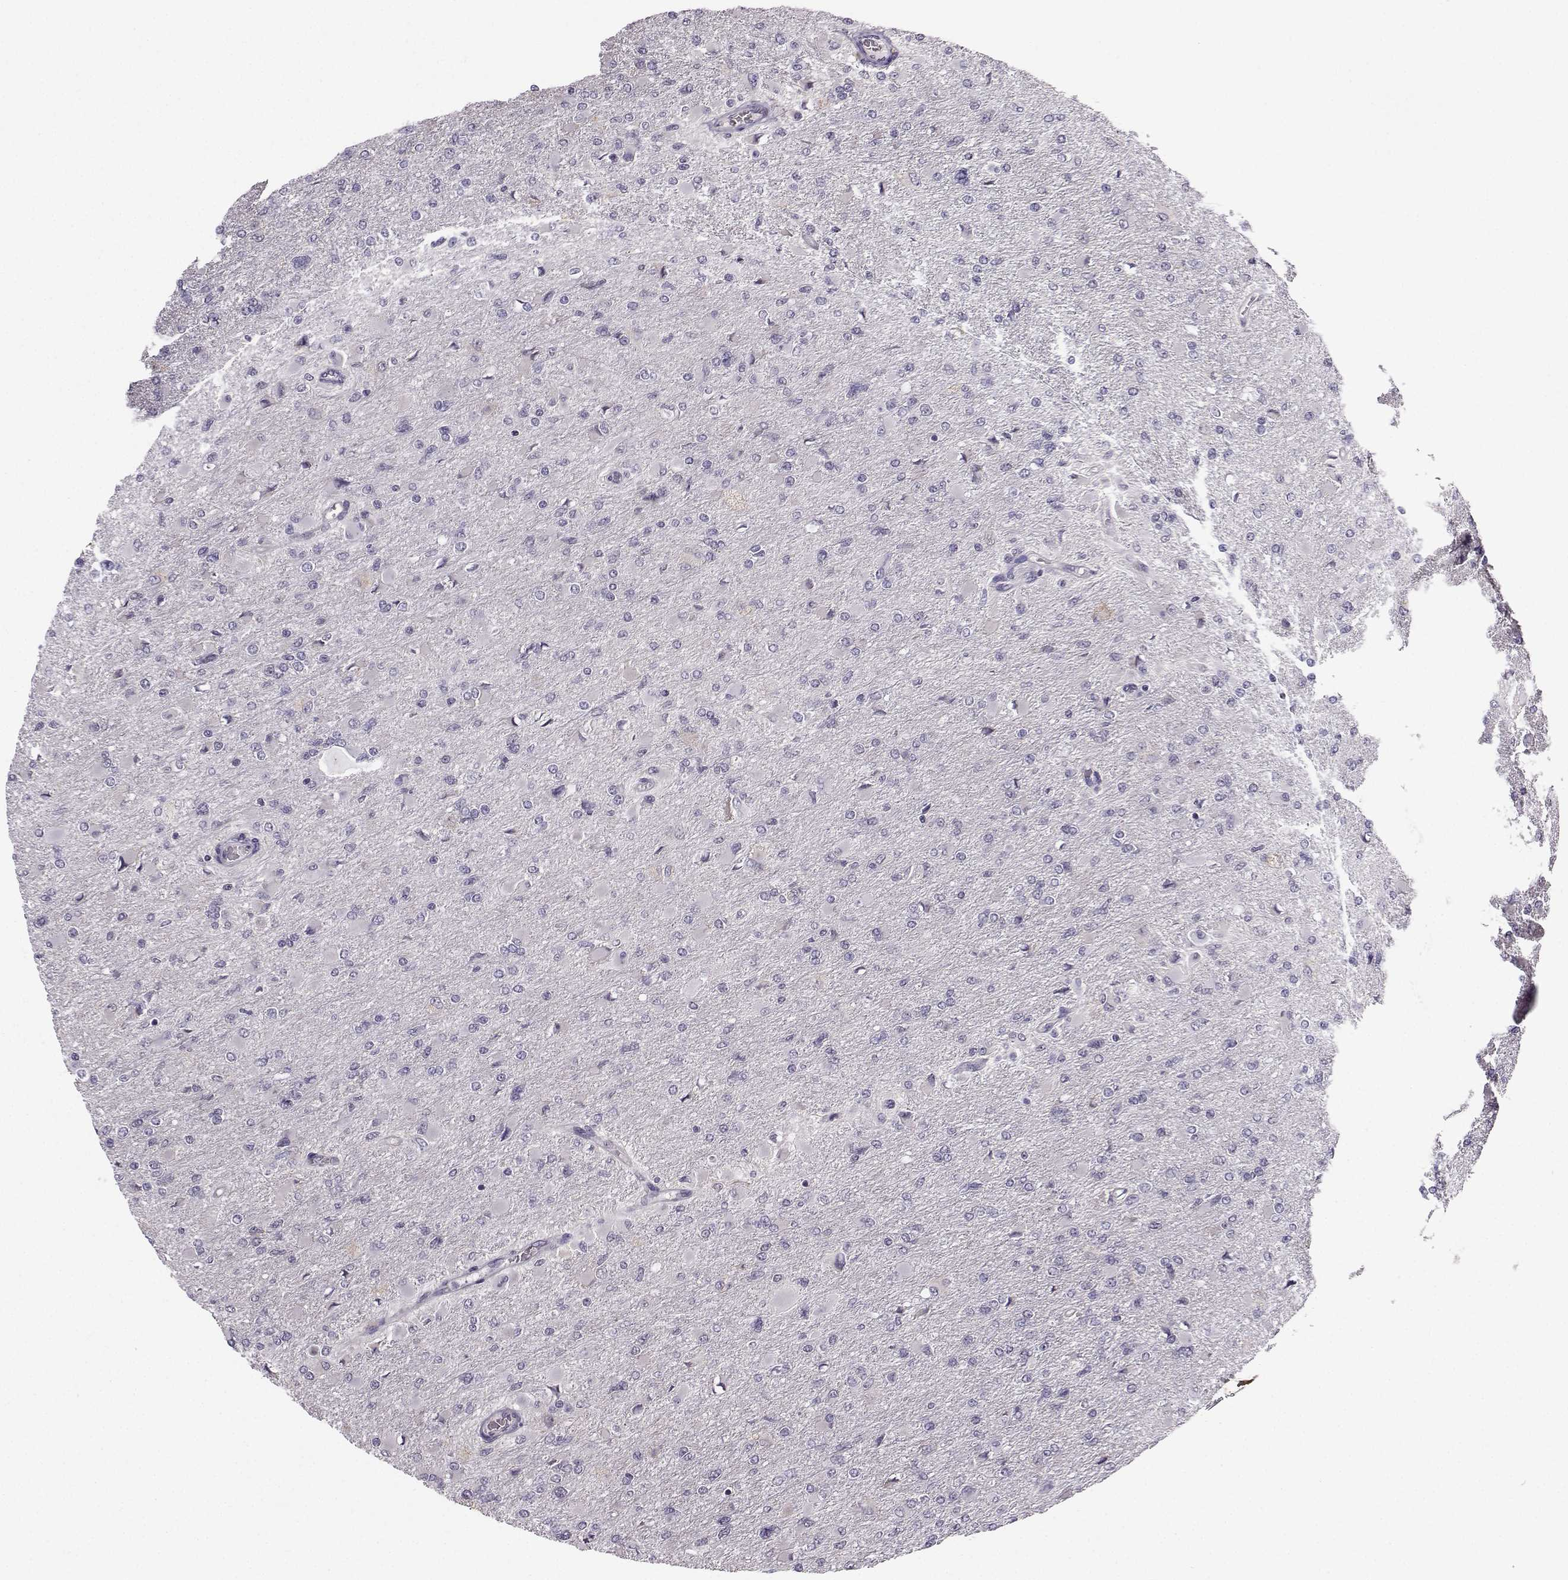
{"staining": {"intensity": "negative", "quantity": "none", "location": "none"}, "tissue": "glioma", "cell_type": "Tumor cells", "image_type": "cancer", "snomed": [{"axis": "morphology", "description": "Glioma, malignant, High grade"}, {"axis": "topography", "description": "Cerebral cortex"}], "caption": "Immunohistochemistry of glioma shows no staining in tumor cells.", "gene": "TSPYL5", "patient": {"sex": "female", "age": 36}}